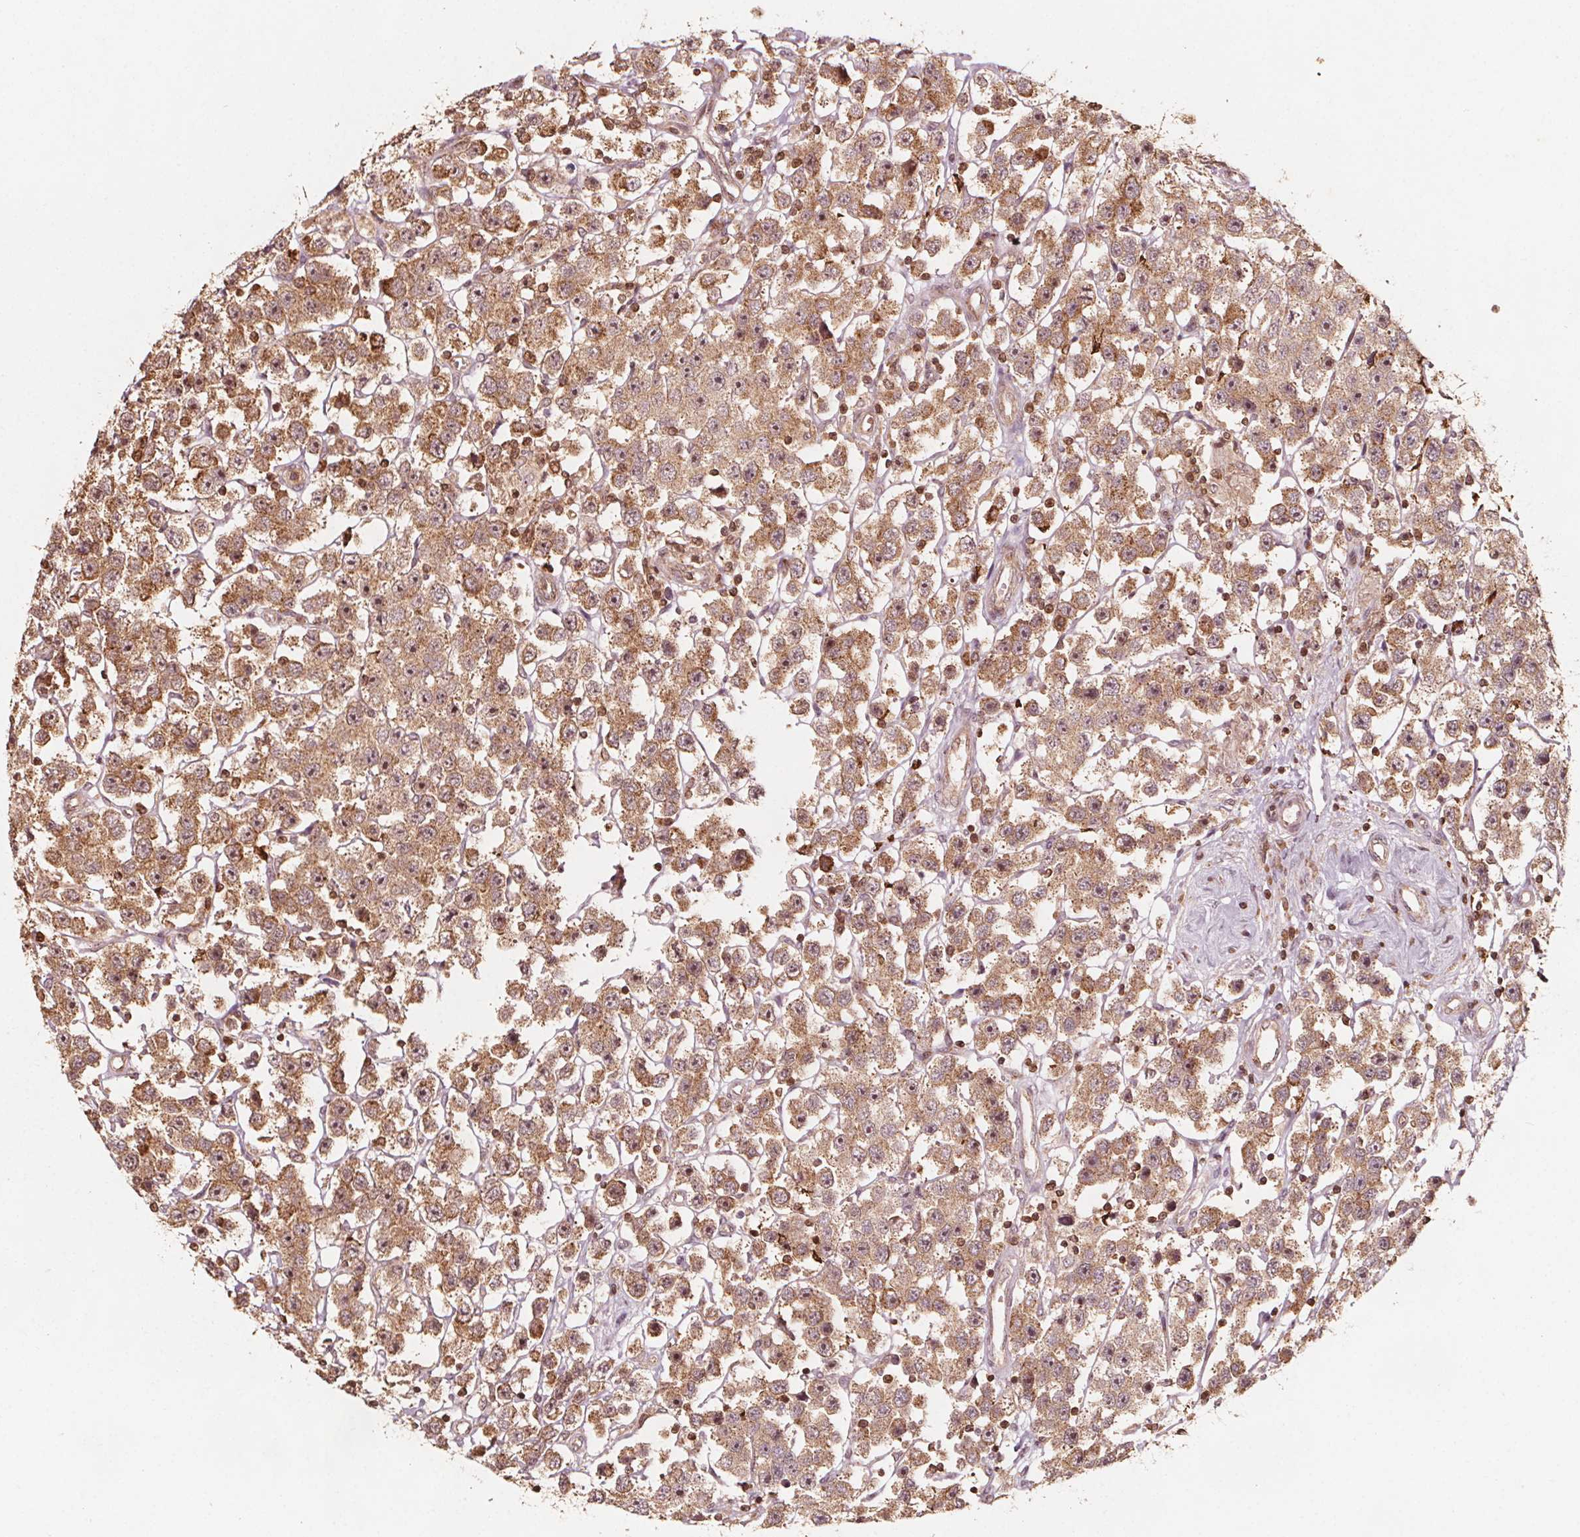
{"staining": {"intensity": "moderate", "quantity": ">75%", "location": "cytoplasmic/membranous"}, "tissue": "testis cancer", "cell_type": "Tumor cells", "image_type": "cancer", "snomed": [{"axis": "morphology", "description": "Seminoma, NOS"}, {"axis": "topography", "description": "Testis"}], "caption": "Immunohistochemistry of human testis seminoma shows medium levels of moderate cytoplasmic/membranous expression in about >75% of tumor cells.", "gene": "AIP", "patient": {"sex": "male", "age": 45}}